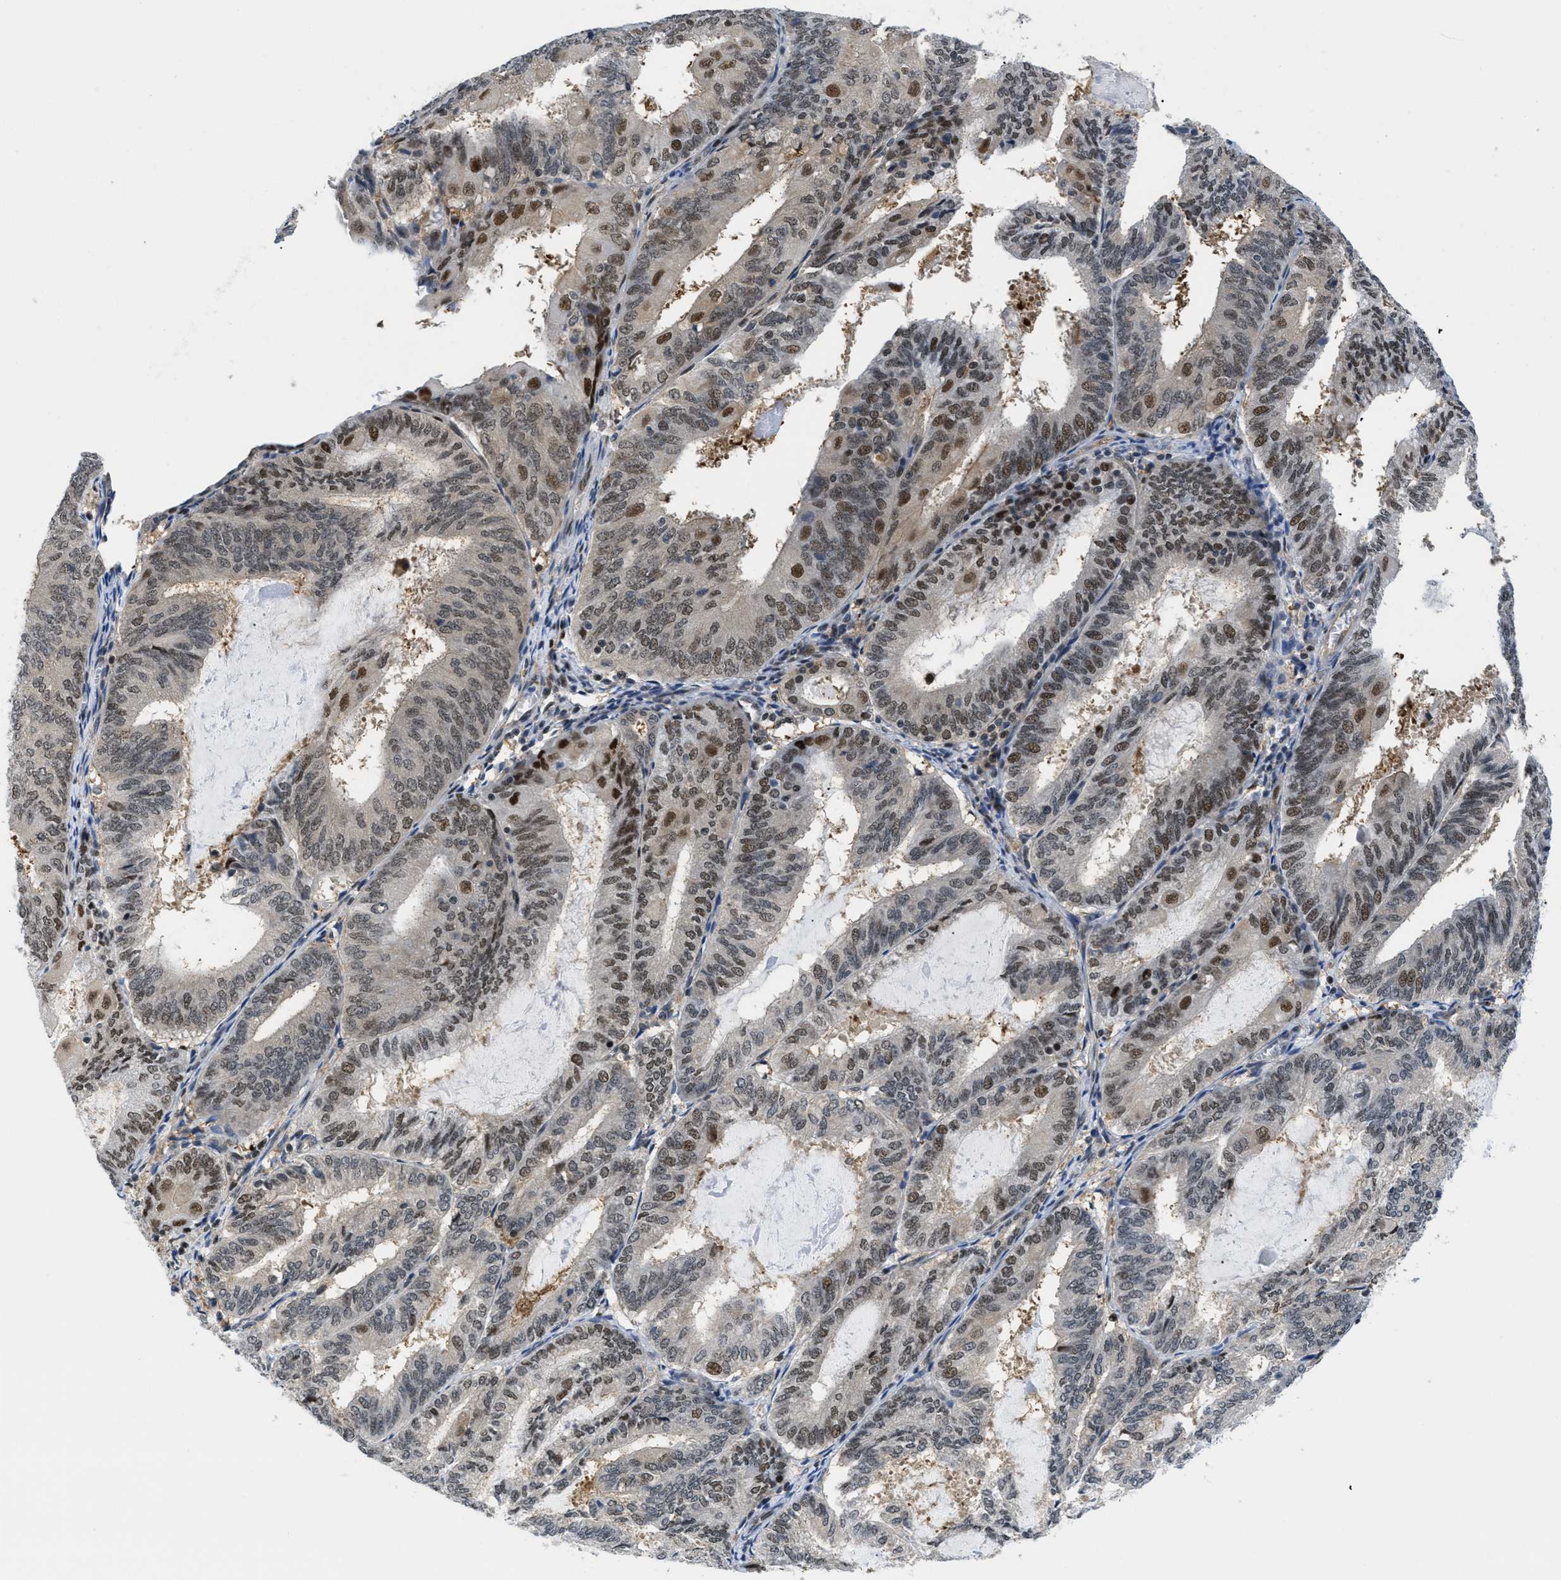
{"staining": {"intensity": "moderate", "quantity": "25%-75%", "location": "nuclear"}, "tissue": "endometrial cancer", "cell_type": "Tumor cells", "image_type": "cancer", "snomed": [{"axis": "morphology", "description": "Adenocarcinoma, NOS"}, {"axis": "topography", "description": "Endometrium"}], "caption": "This photomicrograph exhibits immunohistochemistry staining of endometrial adenocarcinoma, with medium moderate nuclear staining in approximately 25%-75% of tumor cells.", "gene": "SLC29A2", "patient": {"sex": "female", "age": 81}}